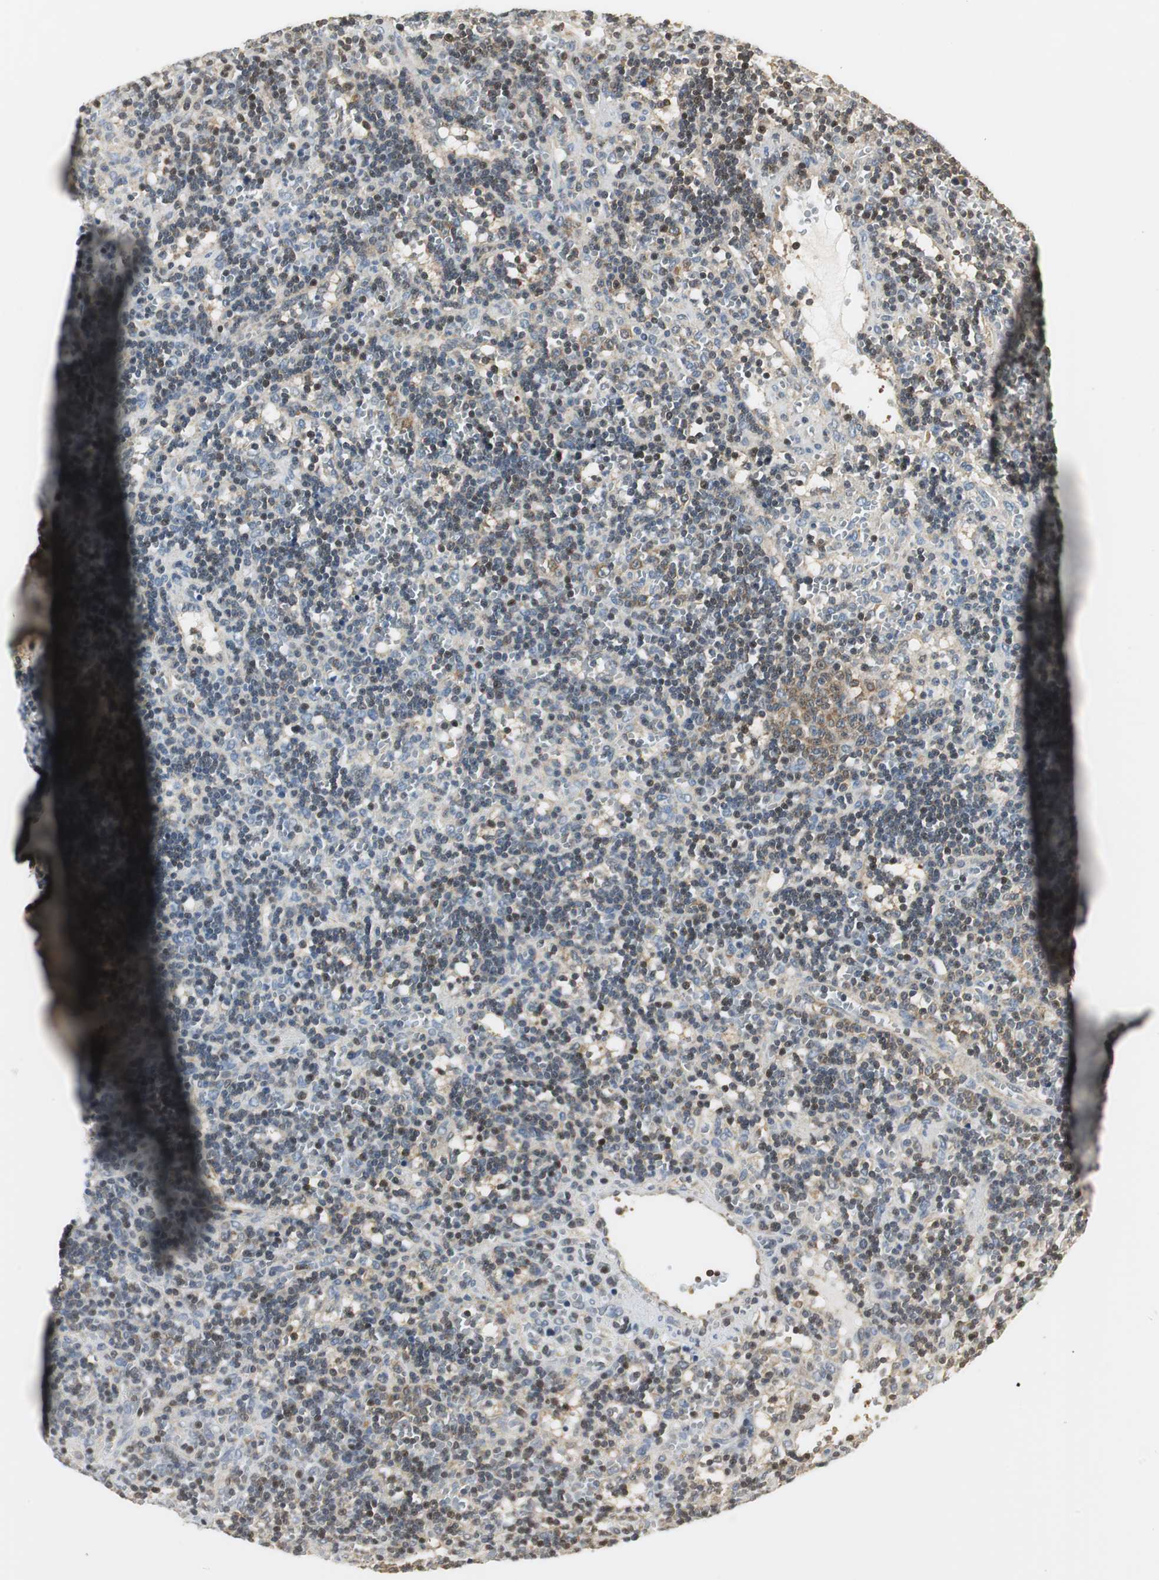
{"staining": {"intensity": "weak", "quantity": "25%-75%", "location": "cytoplasmic/membranous"}, "tissue": "lymphoma", "cell_type": "Tumor cells", "image_type": "cancer", "snomed": [{"axis": "morphology", "description": "Malignant lymphoma, non-Hodgkin's type, Low grade"}, {"axis": "topography", "description": "Spleen"}], "caption": "Brown immunohistochemical staining in malignant lymphoma, non-Hodgkin's type (low-grade) exhibits weak cytoplasmic/membranous staining in about 25%-75% of tumor cells.", "gene": "CCT5", "patient": {"sex": "male", "age": 60}}